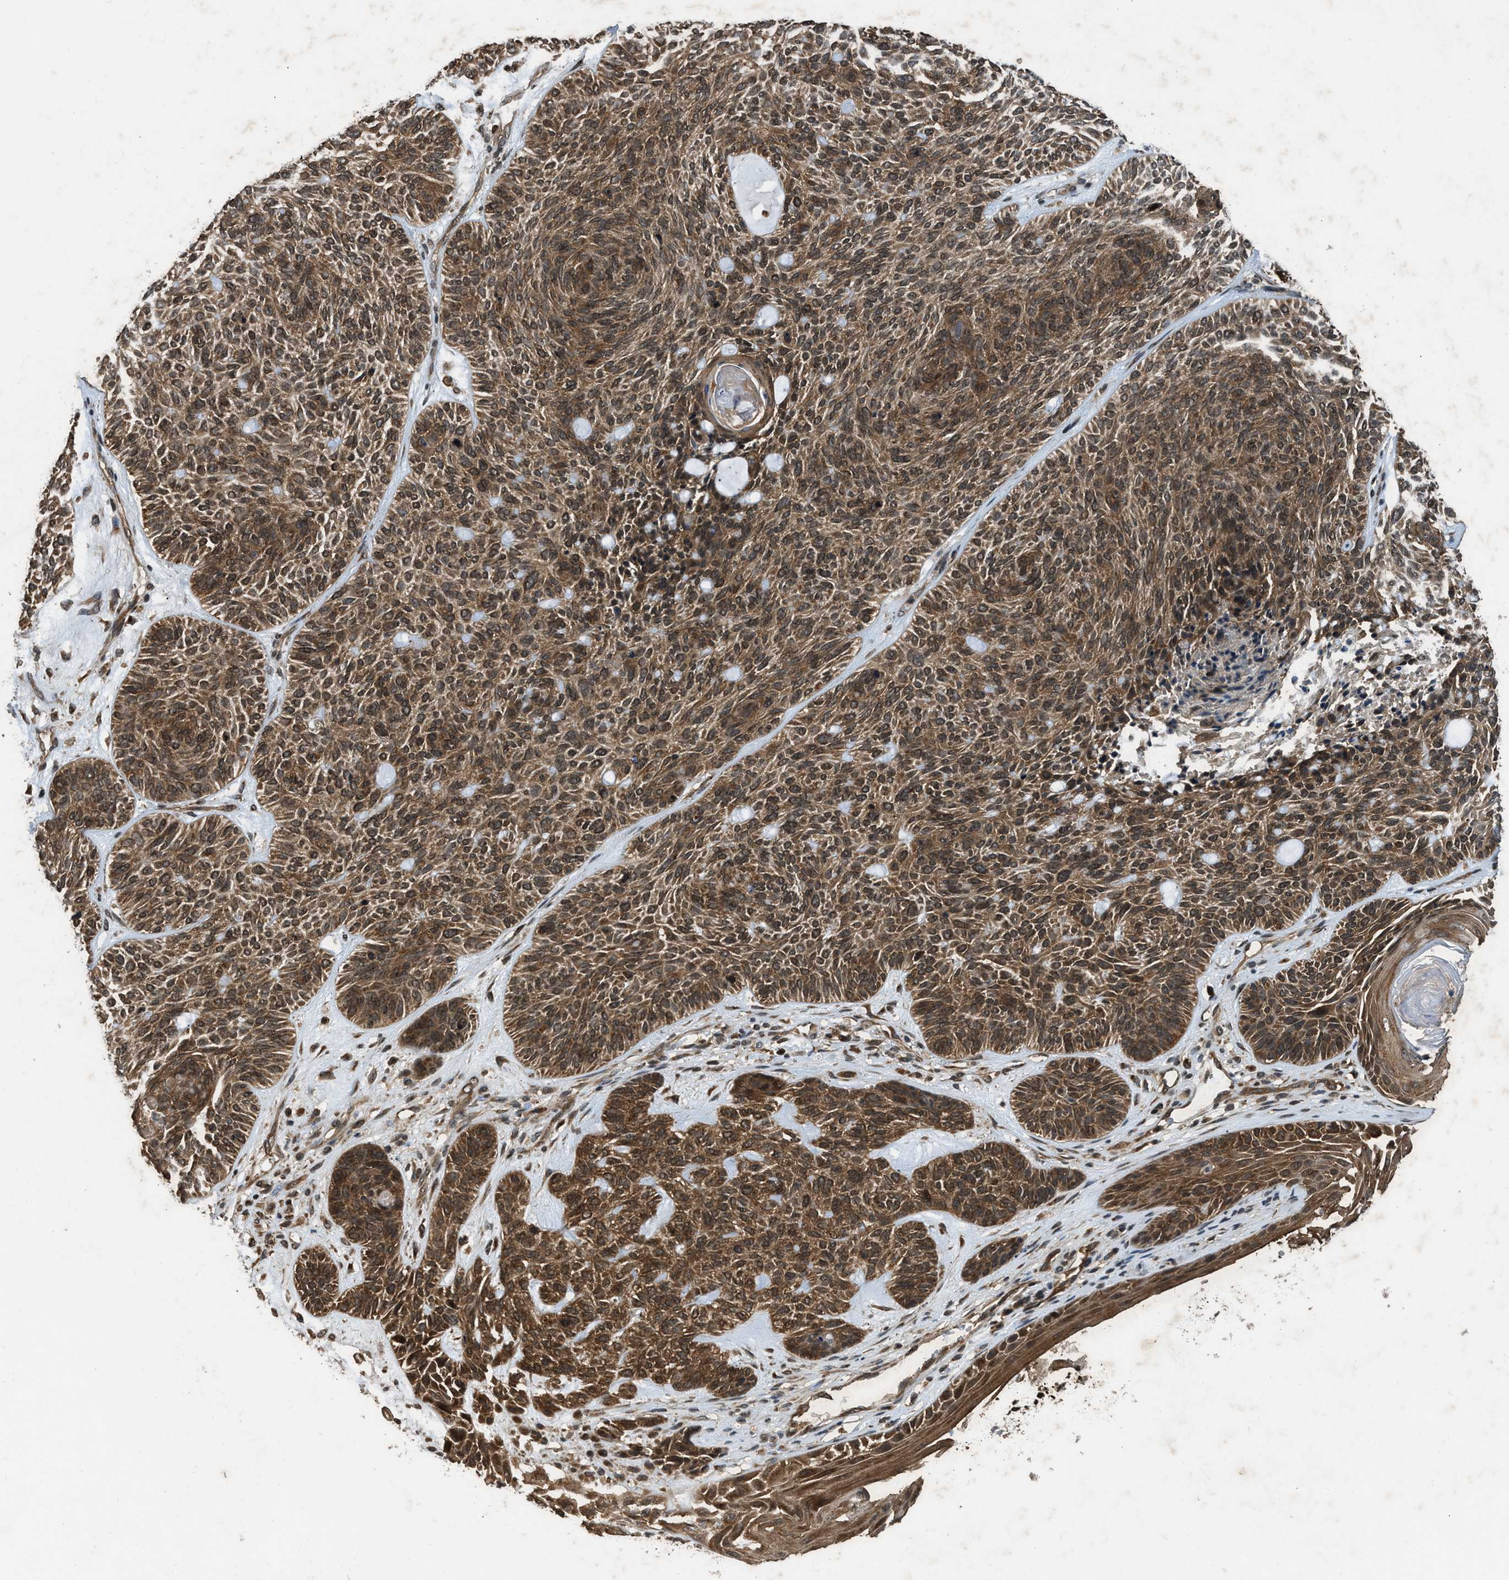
{"staining": {"intensity": "moderate", "quantity": ">75%", "location": "cytoplasmic/membranous"}, "tissue": "skin cancer", "cell_type": "Tumor cells", "image_type": "cancer", "snomed": [{"axis": "morphology", "description": "Basal cell carcinoma"}, {"axis": "topography", "description": "Skin"}], "caption": "IHC (DAB (3,3'-diaminobenzidine)) staining of skin cancer exhibits moderate cytoplasmic/membranous protein staining in approximately >75% of tumor cells.", "gene": "RPS6KB1", "patient": {"sex": "male", "age": 55}}